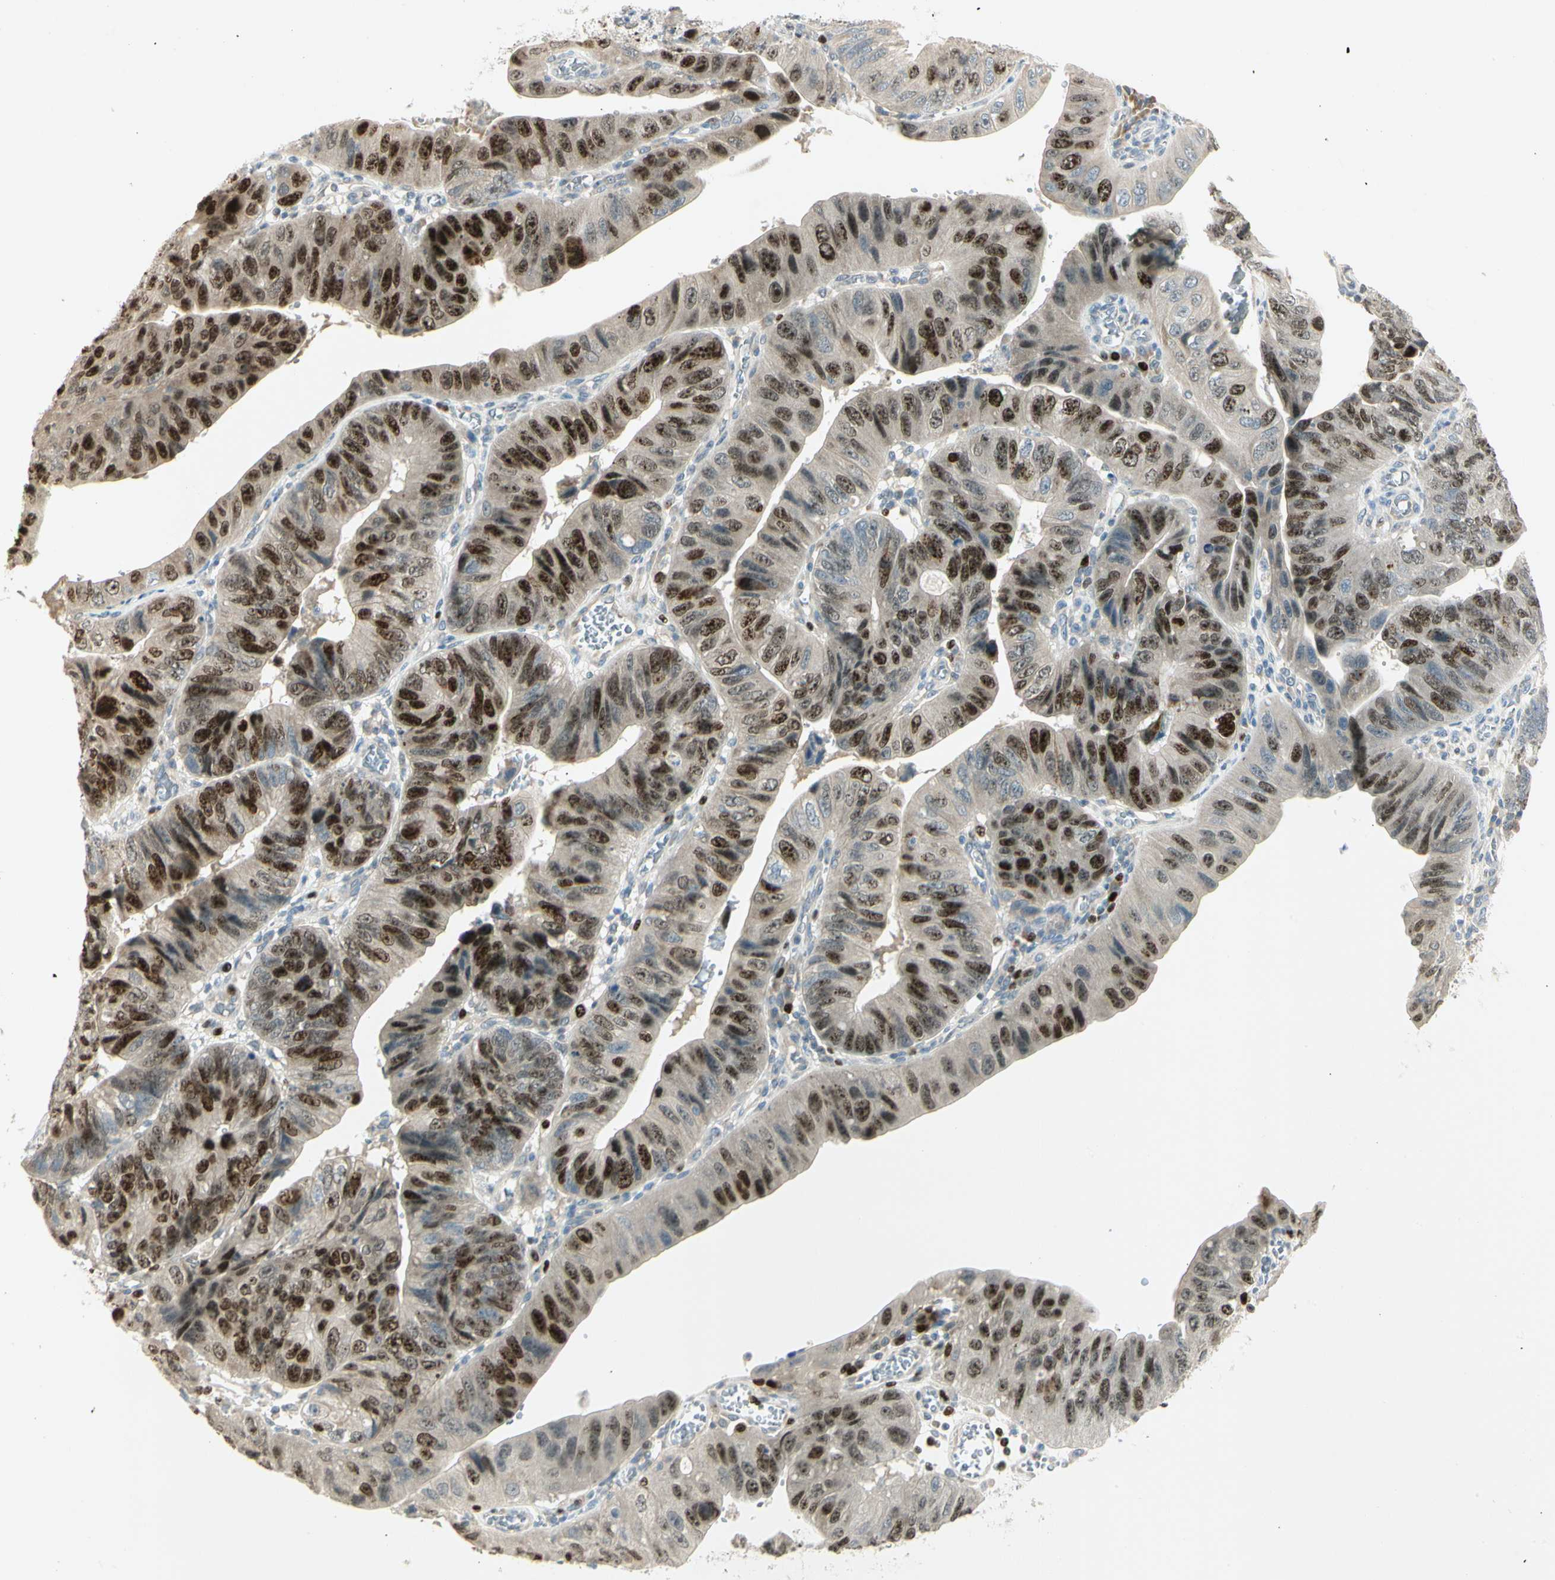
{"staining": {"intensity": "strong", "quantity": ">75%", "location": "nuclear"}, "tissue": "stomach cancer", "cell_type": "Tumor cells", "image_type": "cancer", "snomed": [{"axis": "morphology", "description": "Adenocarcinoma, NOS"}, {"axis": "topography", "description": "Stomach"}], "caption": "This image reveals stomach cancer stained with immunohistochemistry to label a protein in brown. The nuclear of tumor cells show strong positivity for the protein. Nuclei are counter-stained blue.", "gene": "PITX1", "patient": {"sex": "male", "age": 59}}